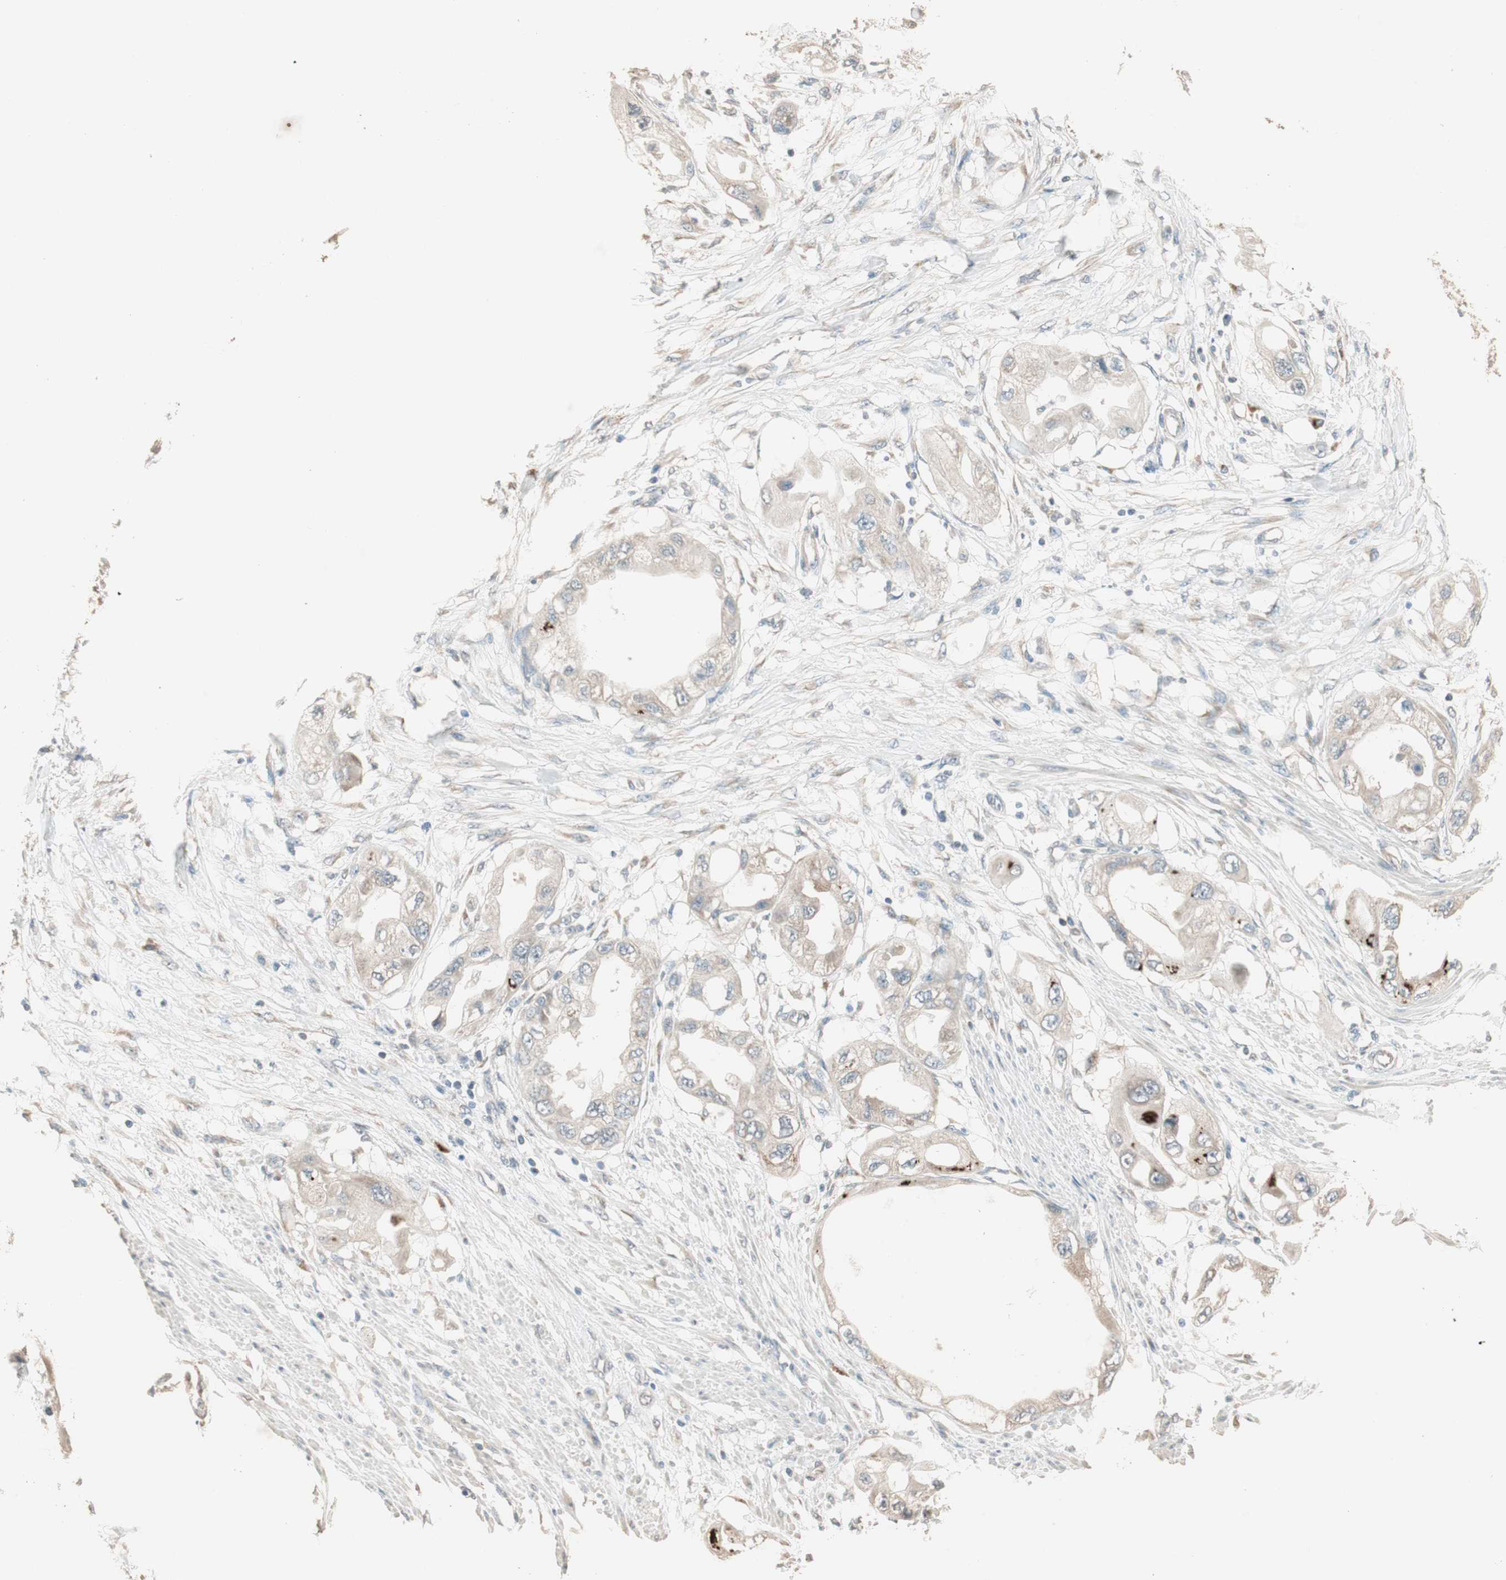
{"staining": {"intensity": "weak", "quantity": ">75%", "location": "cytoplasmic/membranous"}, "tissue": "endometrial cancer", "cell_type": "Tumor cells", "image_type": "cancer", "snomed": [{"axis": "morphology", "description": "Adenocarcinoma, NOS"}, {"axis": "topography", "description": "Endometrium"}], "caption": "Approximately >75% of tumor cells in human endometrial cancer reveal weak cytoplasmic/membranous protein expression as visualized by brown immunohistochemical staining.", "gene": "RARRES1", "patient": {"sex": "female", "age": 67}}